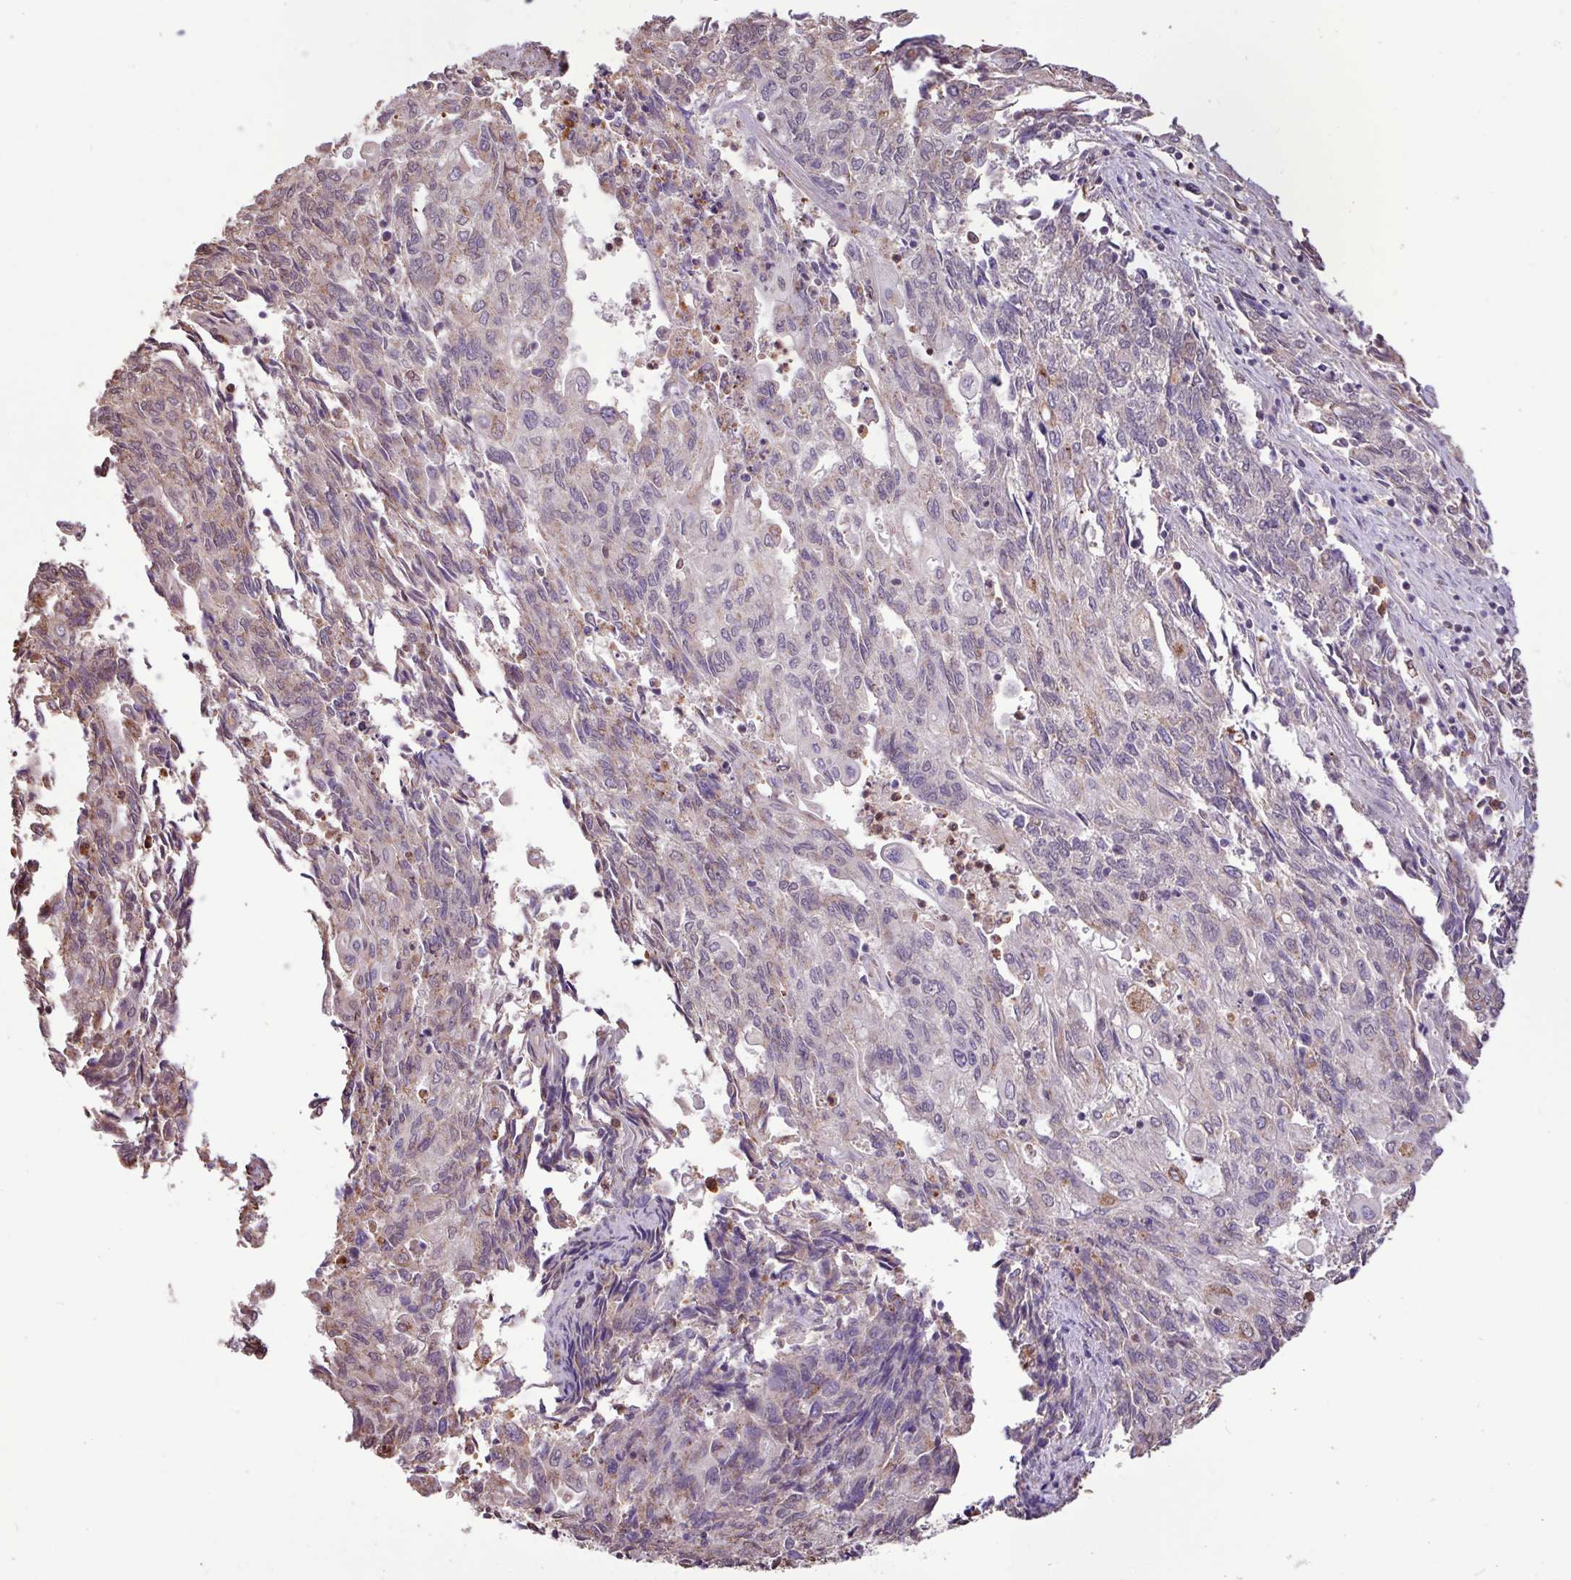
{"staining": {"intensity": "weak", "quantity": "<25%", "location": "cytoplasmic/membranous"}, "tissue": "endometrial cancer", "cell_type": "Tumor cells", "image_type": "cancer", "snomed": [{"axis": "morphology", "description": "Adenocarcinoma, NOS"}, {"axis": "topography", "description": "Endometrium"}], "caption": "Immunohistochemical staining of human endometrial adenocarcinoma exhibits no significant expression in tumor cells. (DAB immunohistochemistry (IHC) visualized using brightfield microscopy, high magnification).", "gene": "CHST11", "patient": {"sex": "female", "age": 54}}